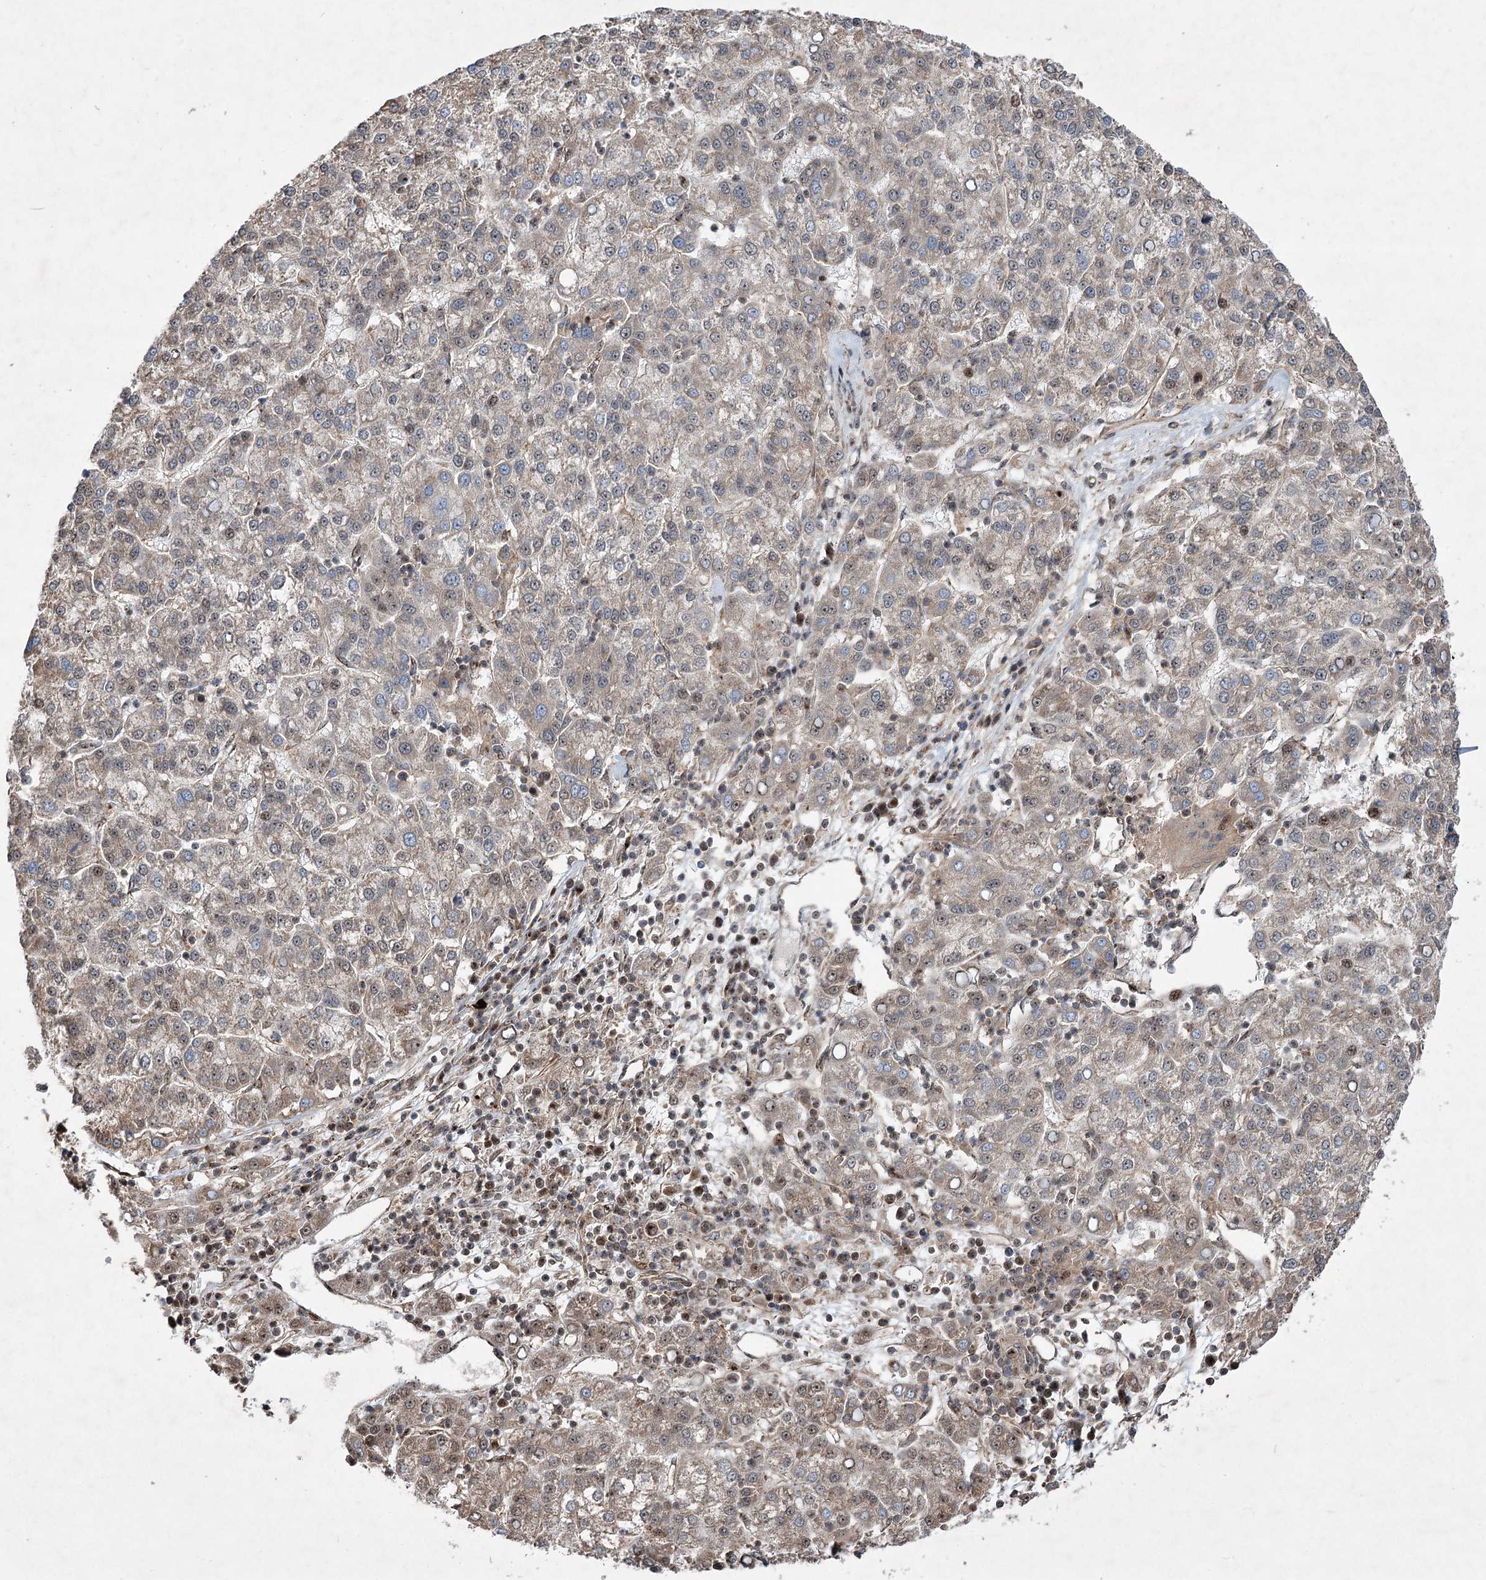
{"staining": {"intensity": "weak", "quantity": "25%-75%", "location": "cytoplasmic/membranous,nuclear"}, "tissue": "liver cancer", "cell_type": "Tumor cells", "image_type": "cancer", "snomed": [{"axis": "morphology", "description": "Carcinoma, Hepatocellular, NOS"}, {"axis": "topography", "description": "Liver"}], "caption": "Liver cancer tissue shows weak cytoplasmic/membranous and nuclear staining in approximately 25%-75% of tumor cells", "gene": "SERINC5", "patient": {"sex": "female", "age": 58}}